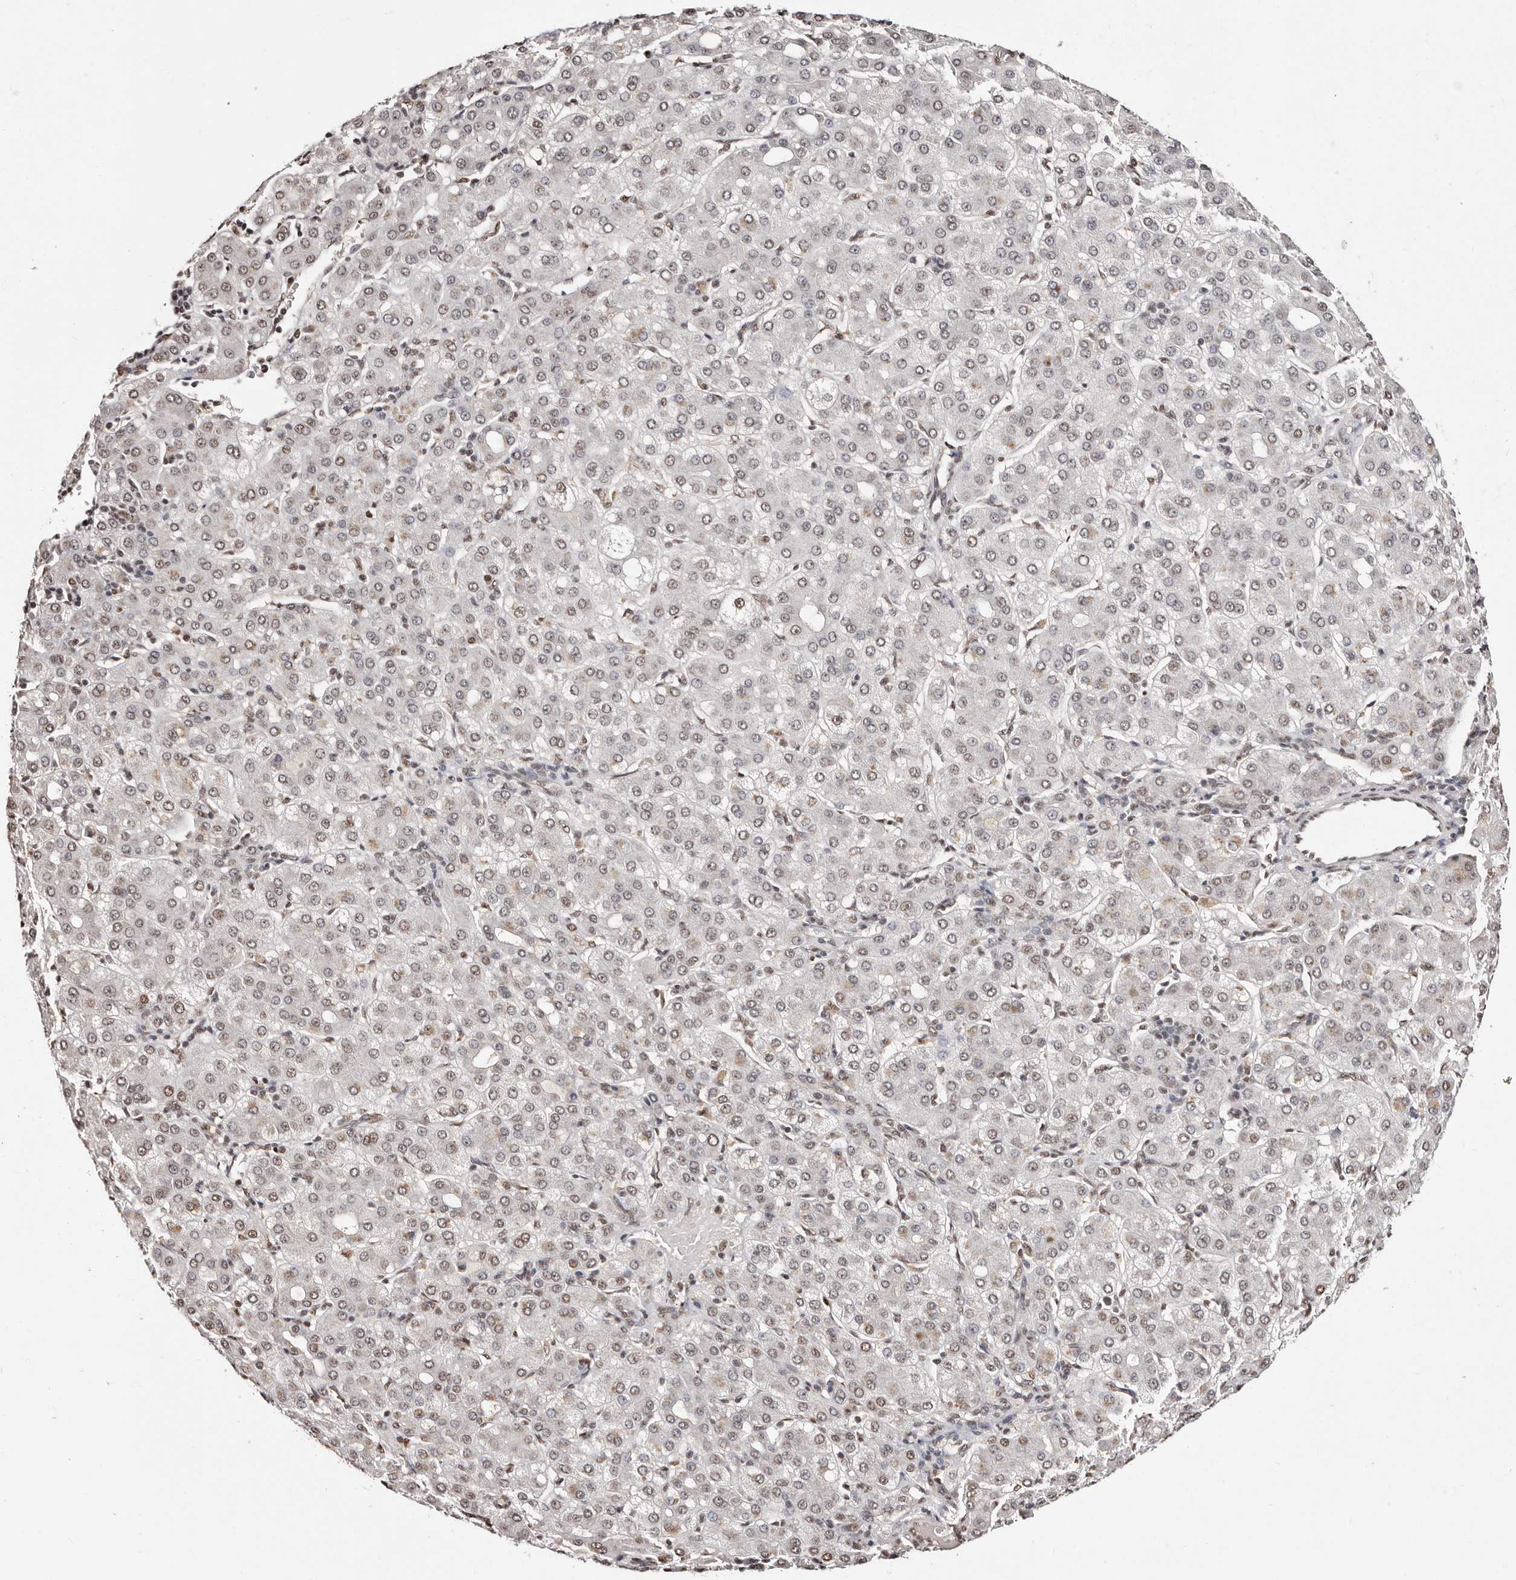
{"staining": {"intensity": "moderate", "quantity": ">75%", "location": "nuclear"}, "tissue": "liver cancer", "cell_type": "Tumor cells", "image_type": "cancer", "snomed": [{"axis": "morphology", "description": "Carcinoma, Hepatocellular, NOS"}, {"axis": "topography", "description": "Liver"}], "caption": "This is an image of immunohistochemistry (IHC) staining of liver cancer (hepatocellular carcinoma), which shows moderate positivity in the nuclear of tumor cells.", "gene": "BICRAL", "patient": {"sex": "male", "age": 65}}